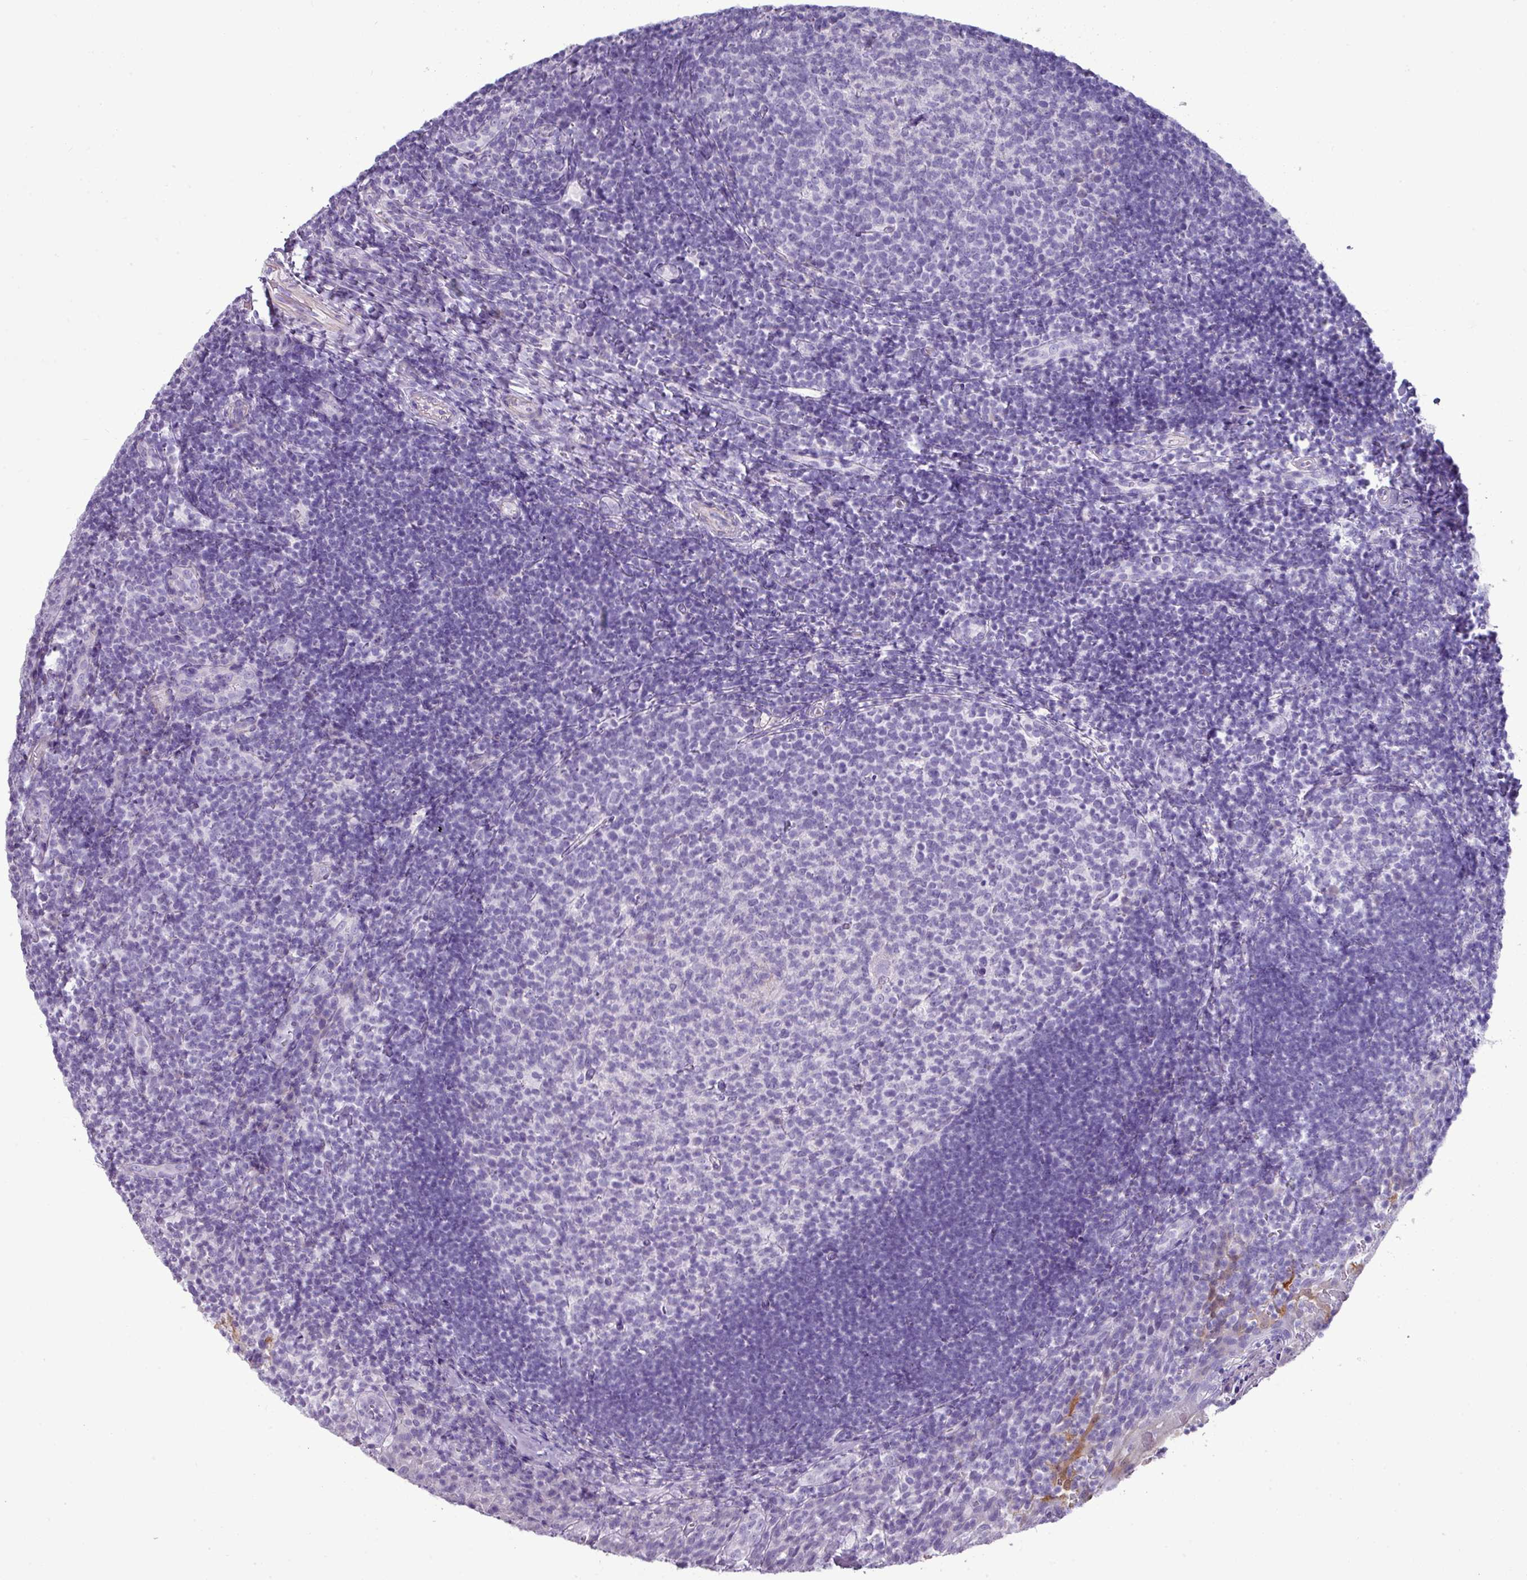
{"staining": {"intensity": "negative", "quantity": "none", "location": "none"}, "tissue": "tonsil", "cell_type": "Germinal center cells", "image_type": "normal", "snomed": [{"axis": "morphology", "description": "Normal tissue, NOS"}, {"axis": "topography", "description": "Tonsil"}], "caption": "High power microscopy histopathology image of an immunohistochemistry (IHC) histopathology image of unremarkable tonsil, revealing no significant positivity in germinal center cells.", "gene": "GSTA1", "patient": {"sex": "female", "age": 10}}